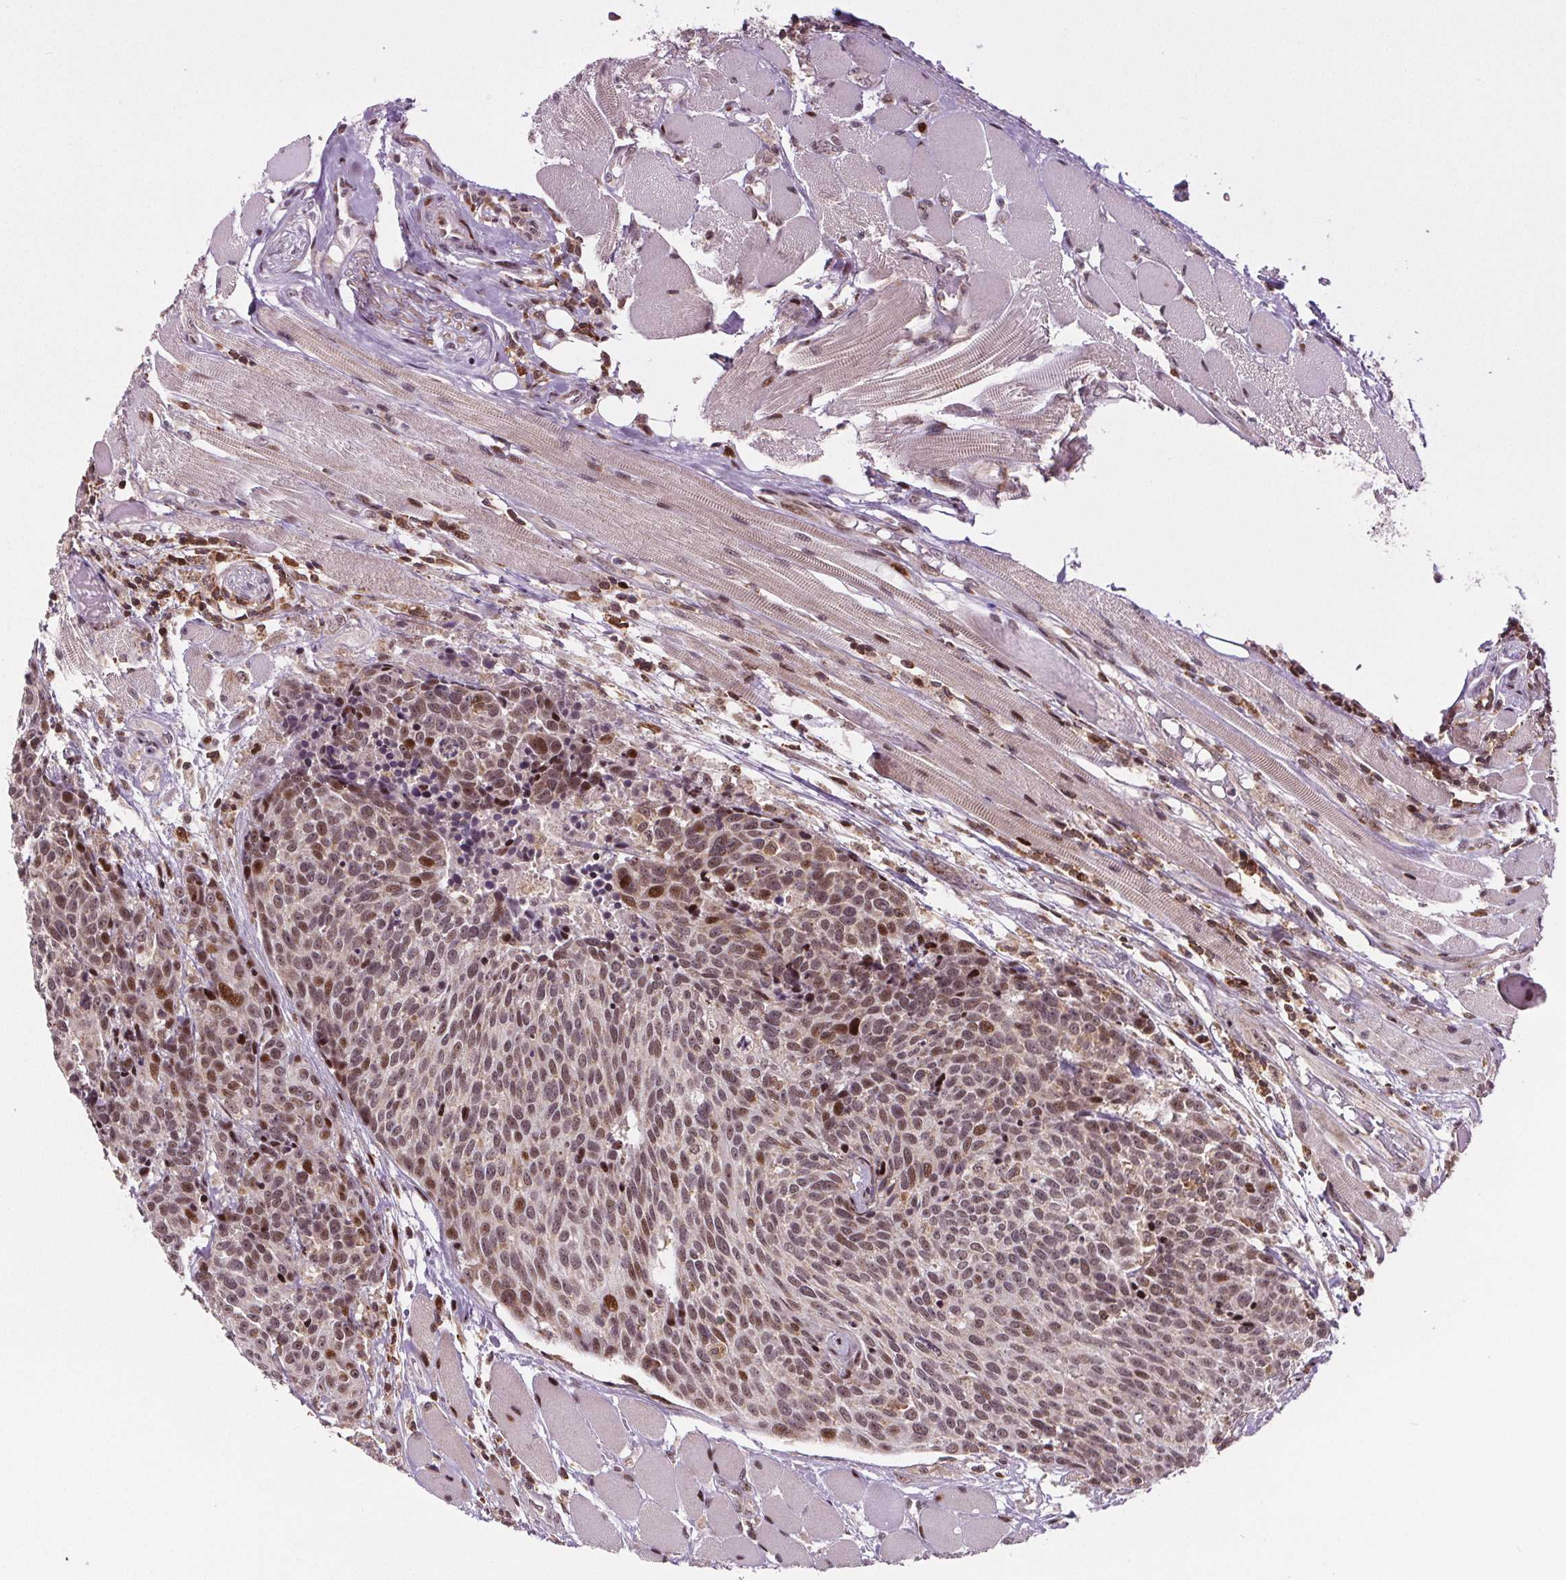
{"staining": {"intensity": "moderate", "quantity": "25%-75%", "location": "nuclear"}, "tissue": "head and neck cancer", "cell_type": "Tumor cells", "image_type": "cancer", "snomed": [{"axis": "morphology", "description": "Squamous cell carcinoma, NOS"}, {"axis": "topography", "description": "Oral tissue"}, {"axis": "topography", "description": "Head-Neck"}], "caption": "This is a histology image of IHC staining of head and neck cancer, which shows moderate staining in the nuclear of tumor cells.", "gene": "SNRNP35", "patient": {"sex": "male", "age": 64}}